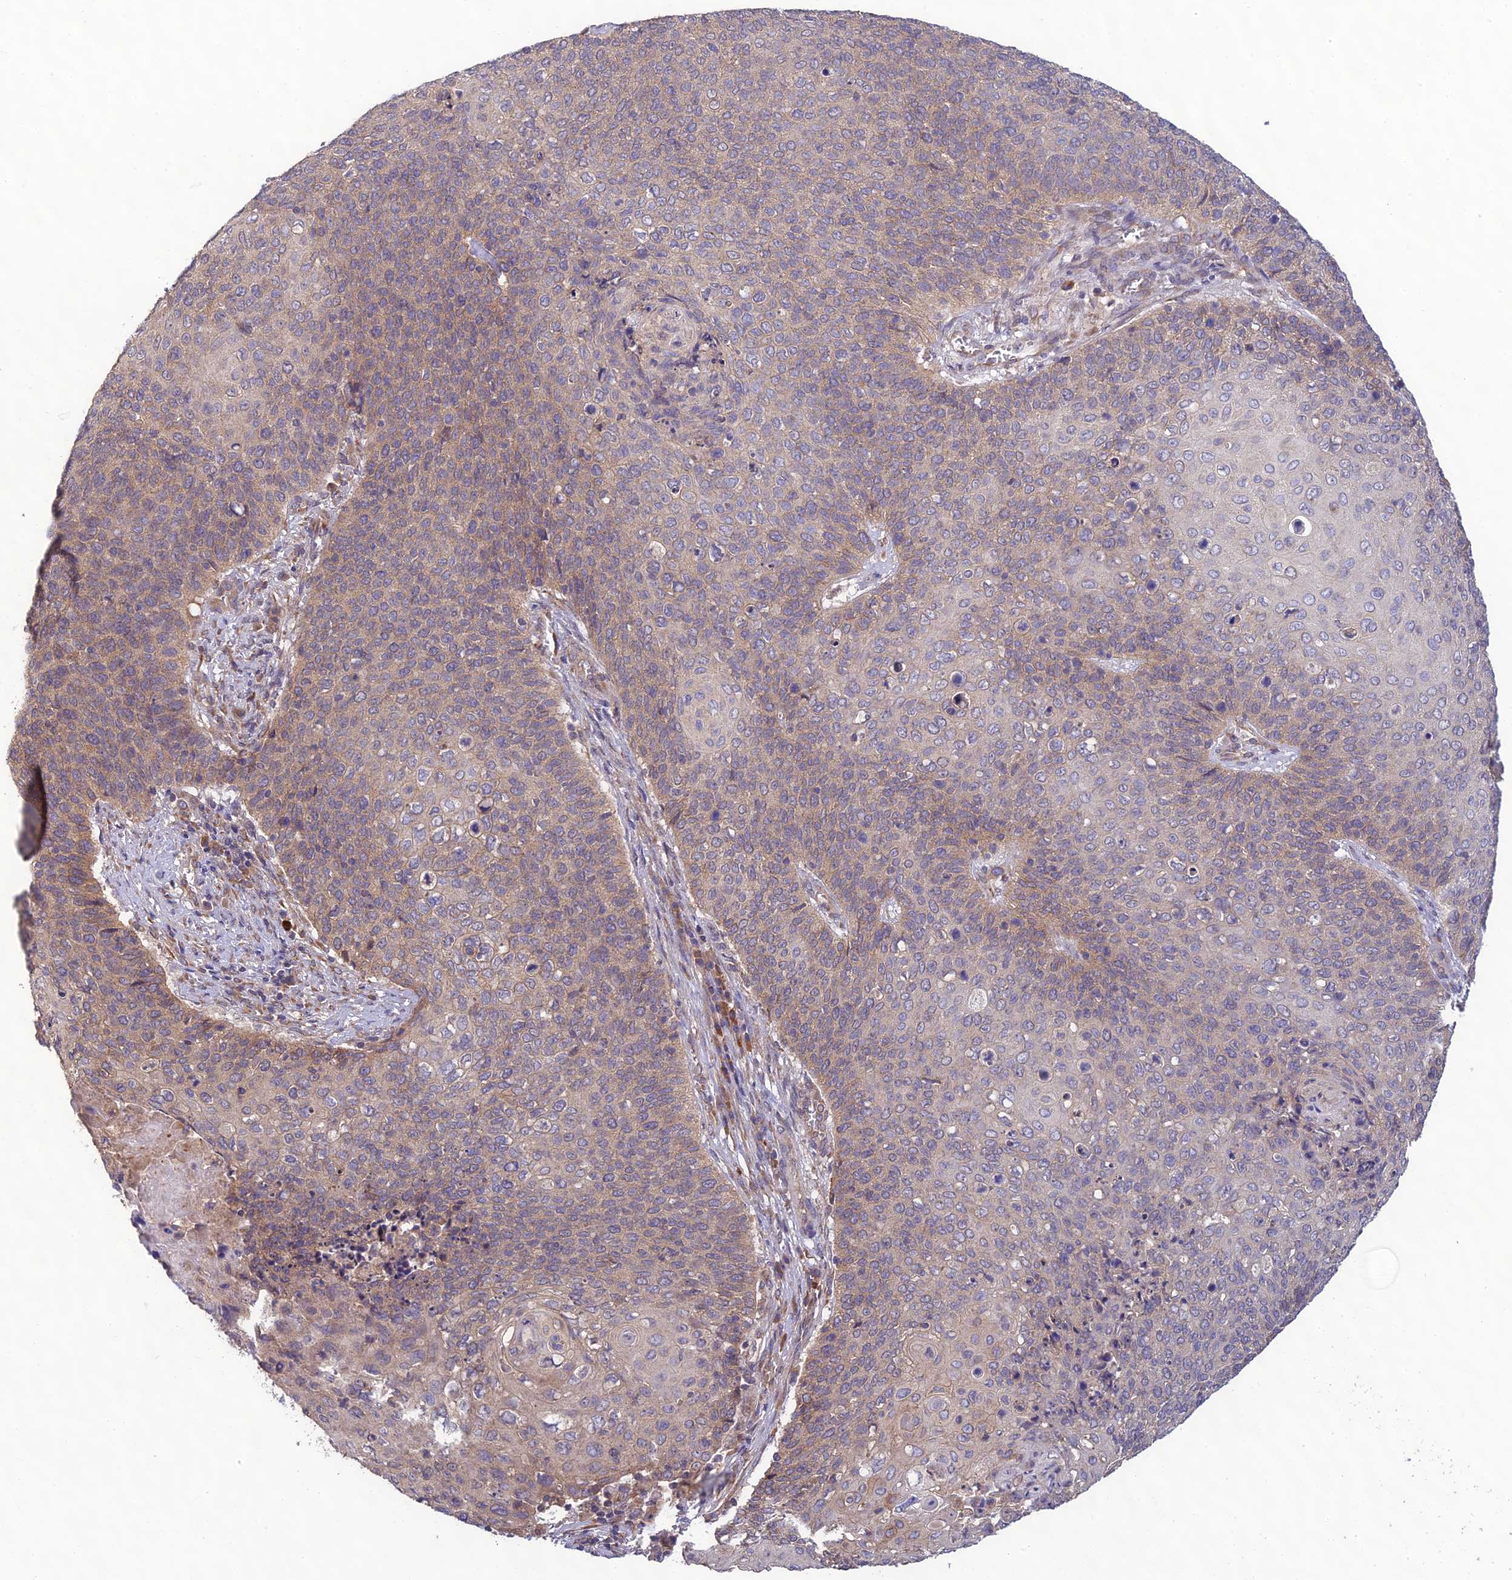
{"staining": {"intensity": "moderate", "quantity": "25%-75%", "location": "cytoplasmic/membranous"}, "tissue": "cervical cancer", "cell_type": "Tumor cells", "image_type": "cancer", "snomed": [{"axis": "morphology", "description": "Squamous cell carcinoma, NOS"}, {"axis": "topography", "description": "Cervix"}], "caption": "Protein staining reveals moderate cytoplasmic/membranous expression in approximately 25%-75% of tumor cells in cervical cancer.", "gene": "MRNIP", "patient": {"sex": "female", "age": 39}}